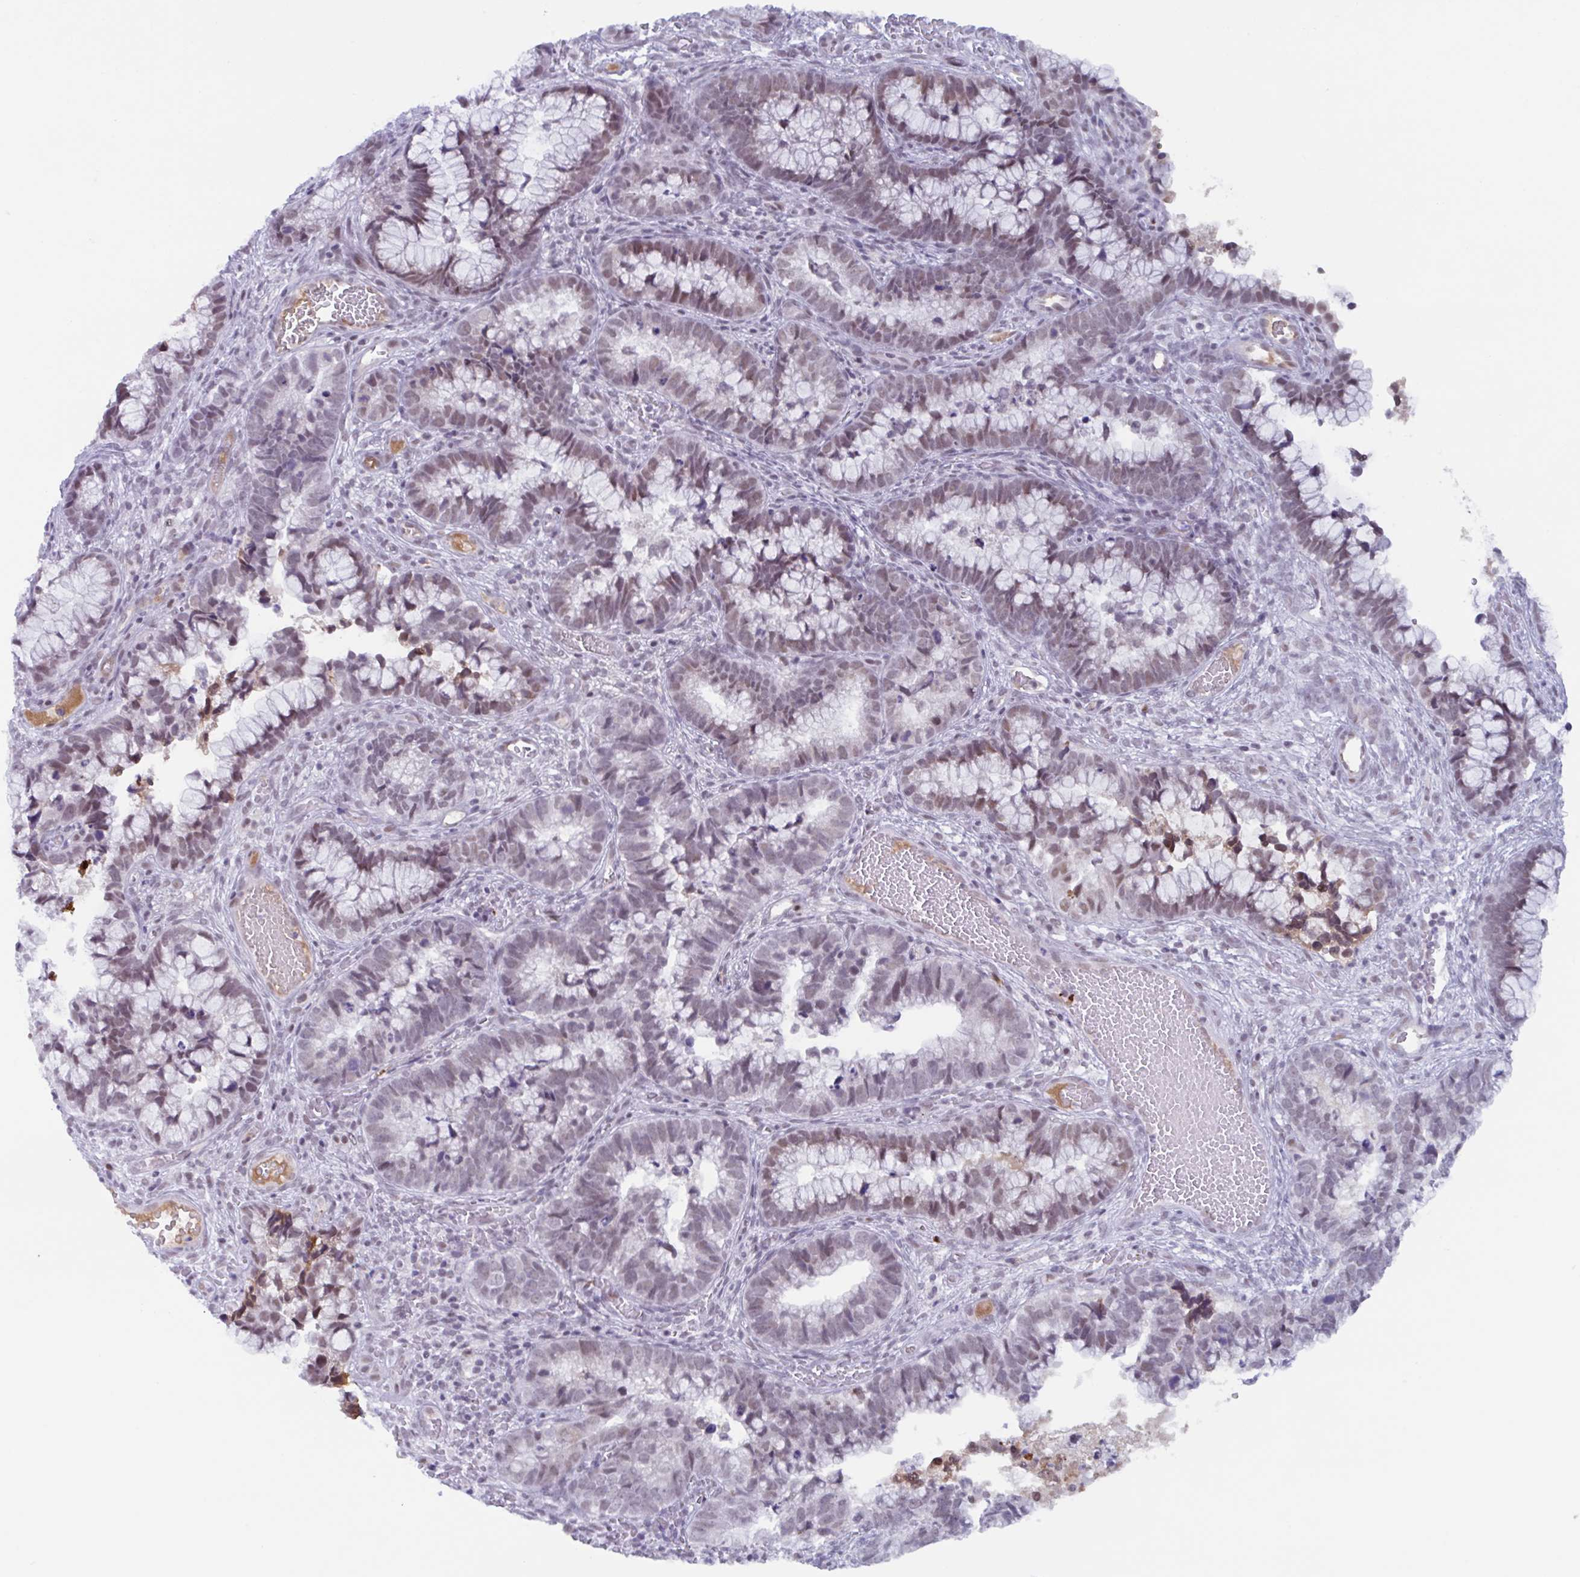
{"staining": {"intensity": "moderate", "quantity": ">75%", "location": "nuclear"}, "tissue": "cervical cancer", "cell_type": "Tumor cells", "image_type": "cancer", "snomed": [{"axis": "morphology", "description": "Adenocarcinoma, NOS"}, {"axis": "topography", "description": "Cervix"}], "caption": "Moderate nuclear positivity is seen in approximately >75% of tumor cells in adenocarcinoma (cervical).", "gene": "PLG", "patient": {"sex": "female", "age": 44}}